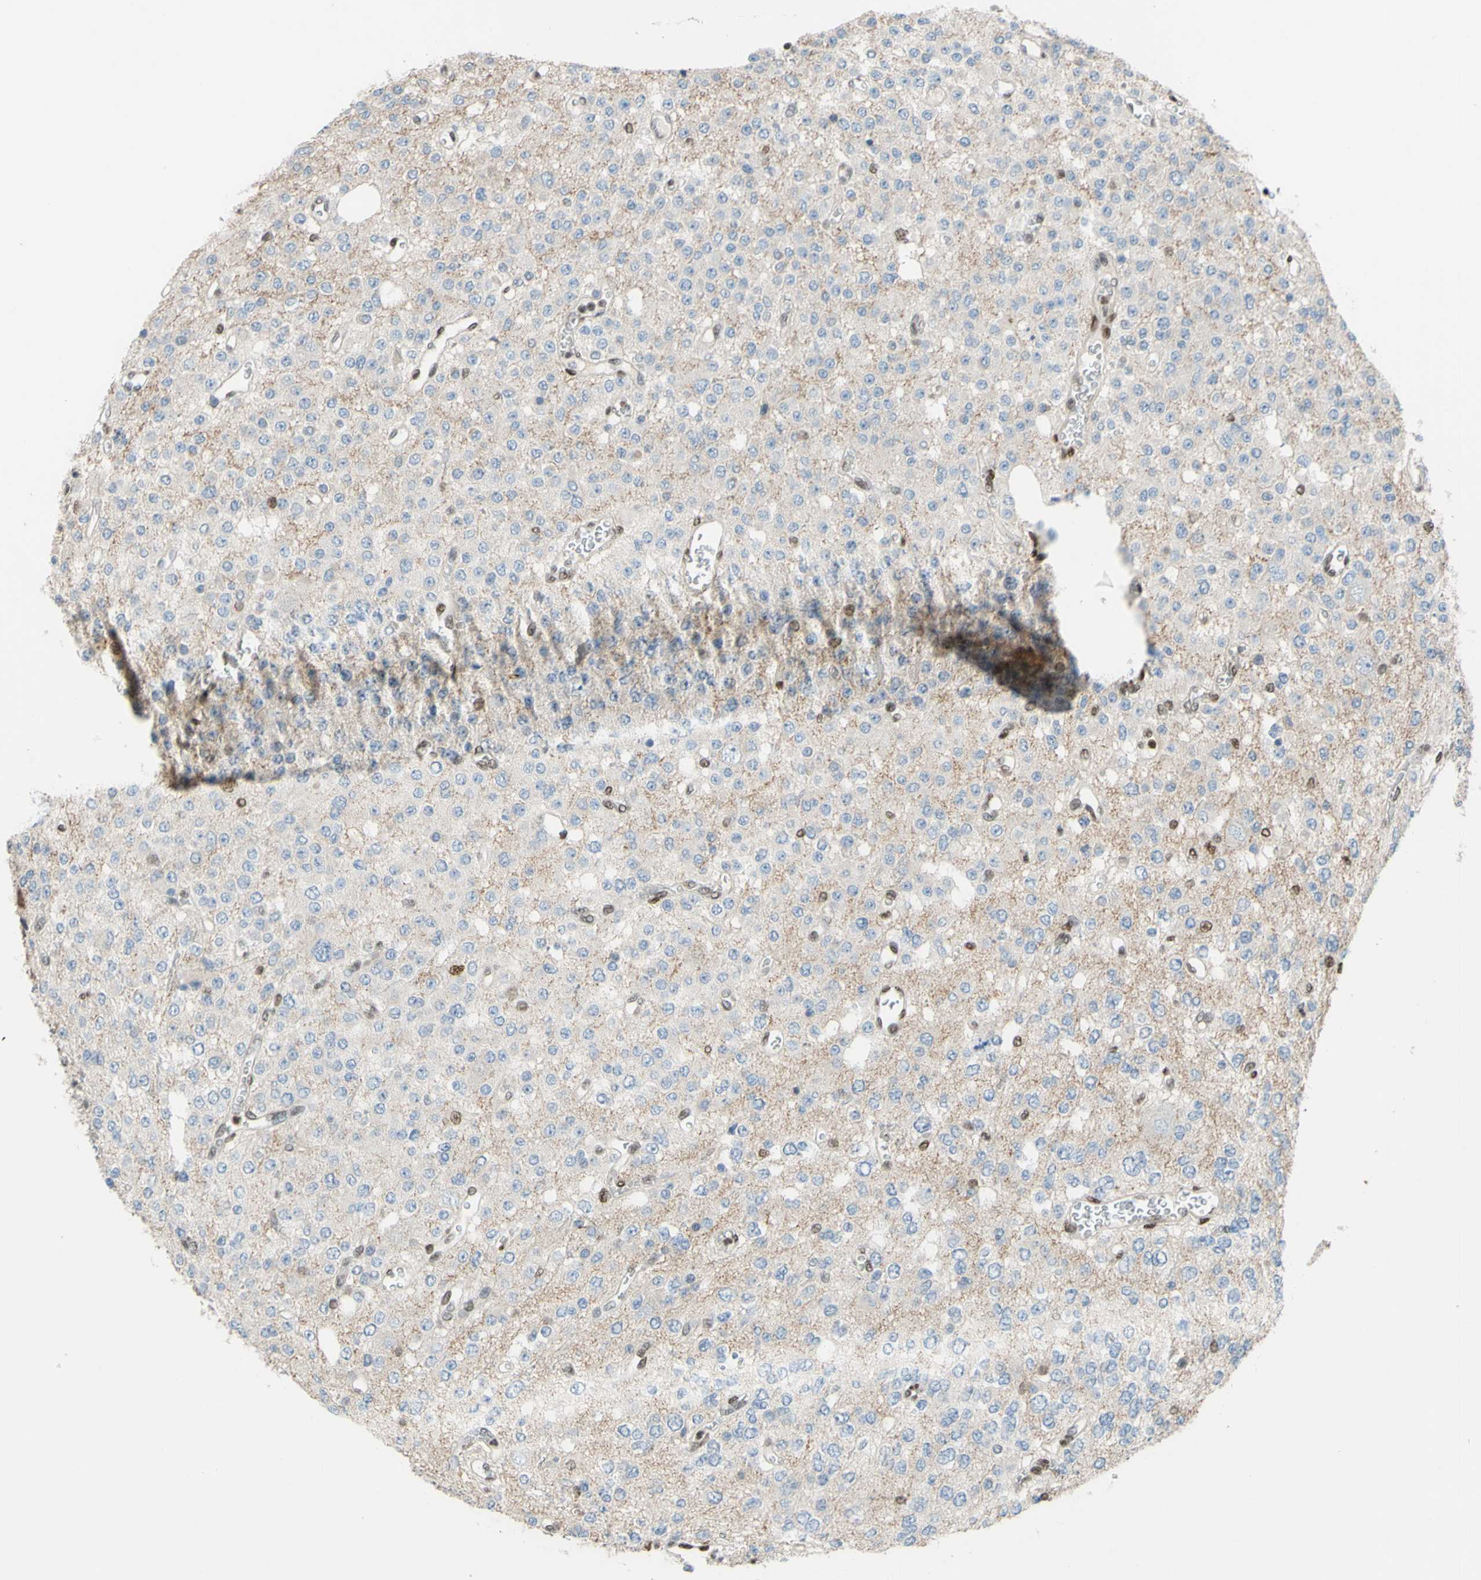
{"staining": {"intensity": "negative", "quantity": "none", "location": "none"}, "tissue": "glioma", "cell_type": "Tumor cells", "image_type": "cancer", "snomed": [{"axis": "morphology", "description": "Glioma, malignant, Low grade"}, {"axis": "topography", "description": "Brain"}], "caption": "There is no significant expression in tumor cells of malignant low-grade glioma.", "gene": "FKBP5", "patient": {"sex": "male", "age": 38}}